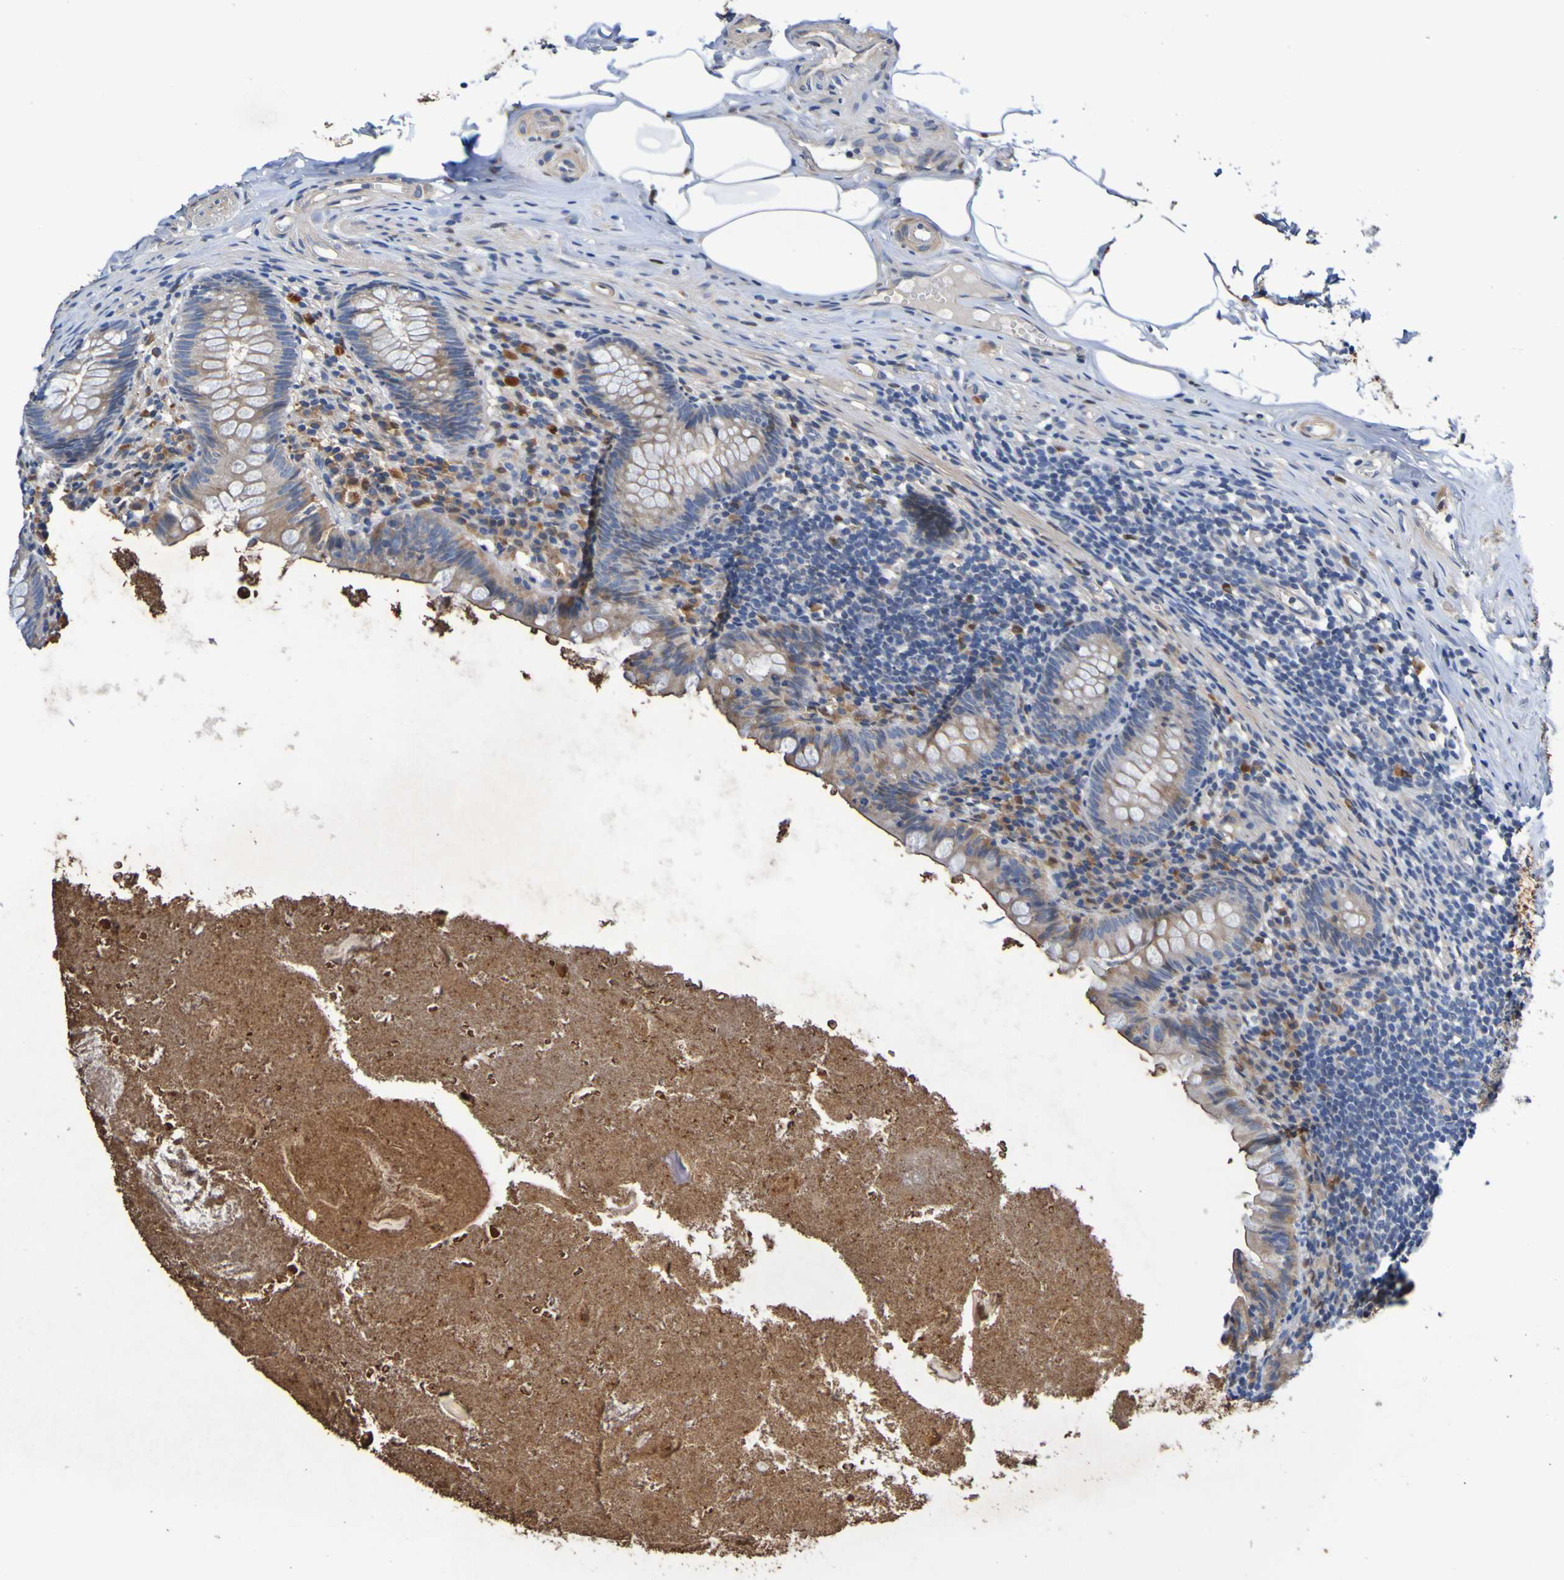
{"staining": {"intensity": "weak", "quantity": ">75%", "location": "cytoplasmic/membranous"}, "tissue": "appendix", "cell_type": "Glandular cells", "image_type": "normal", "snomed": [{"axis": "morphology", "description": "Normal tissue, NOS"}, {"axis": "topography", "description": "Appendix"}], "caption": "Appendix stained with immunohistochemistry shows weak cytoplasmic/membranous expression in about >75% of glandular cells. (DAB = brown stain, brightfield microscopy at high magnification).", "gene": "METAP2", "patient": {"sex": "male", "age": 52}}